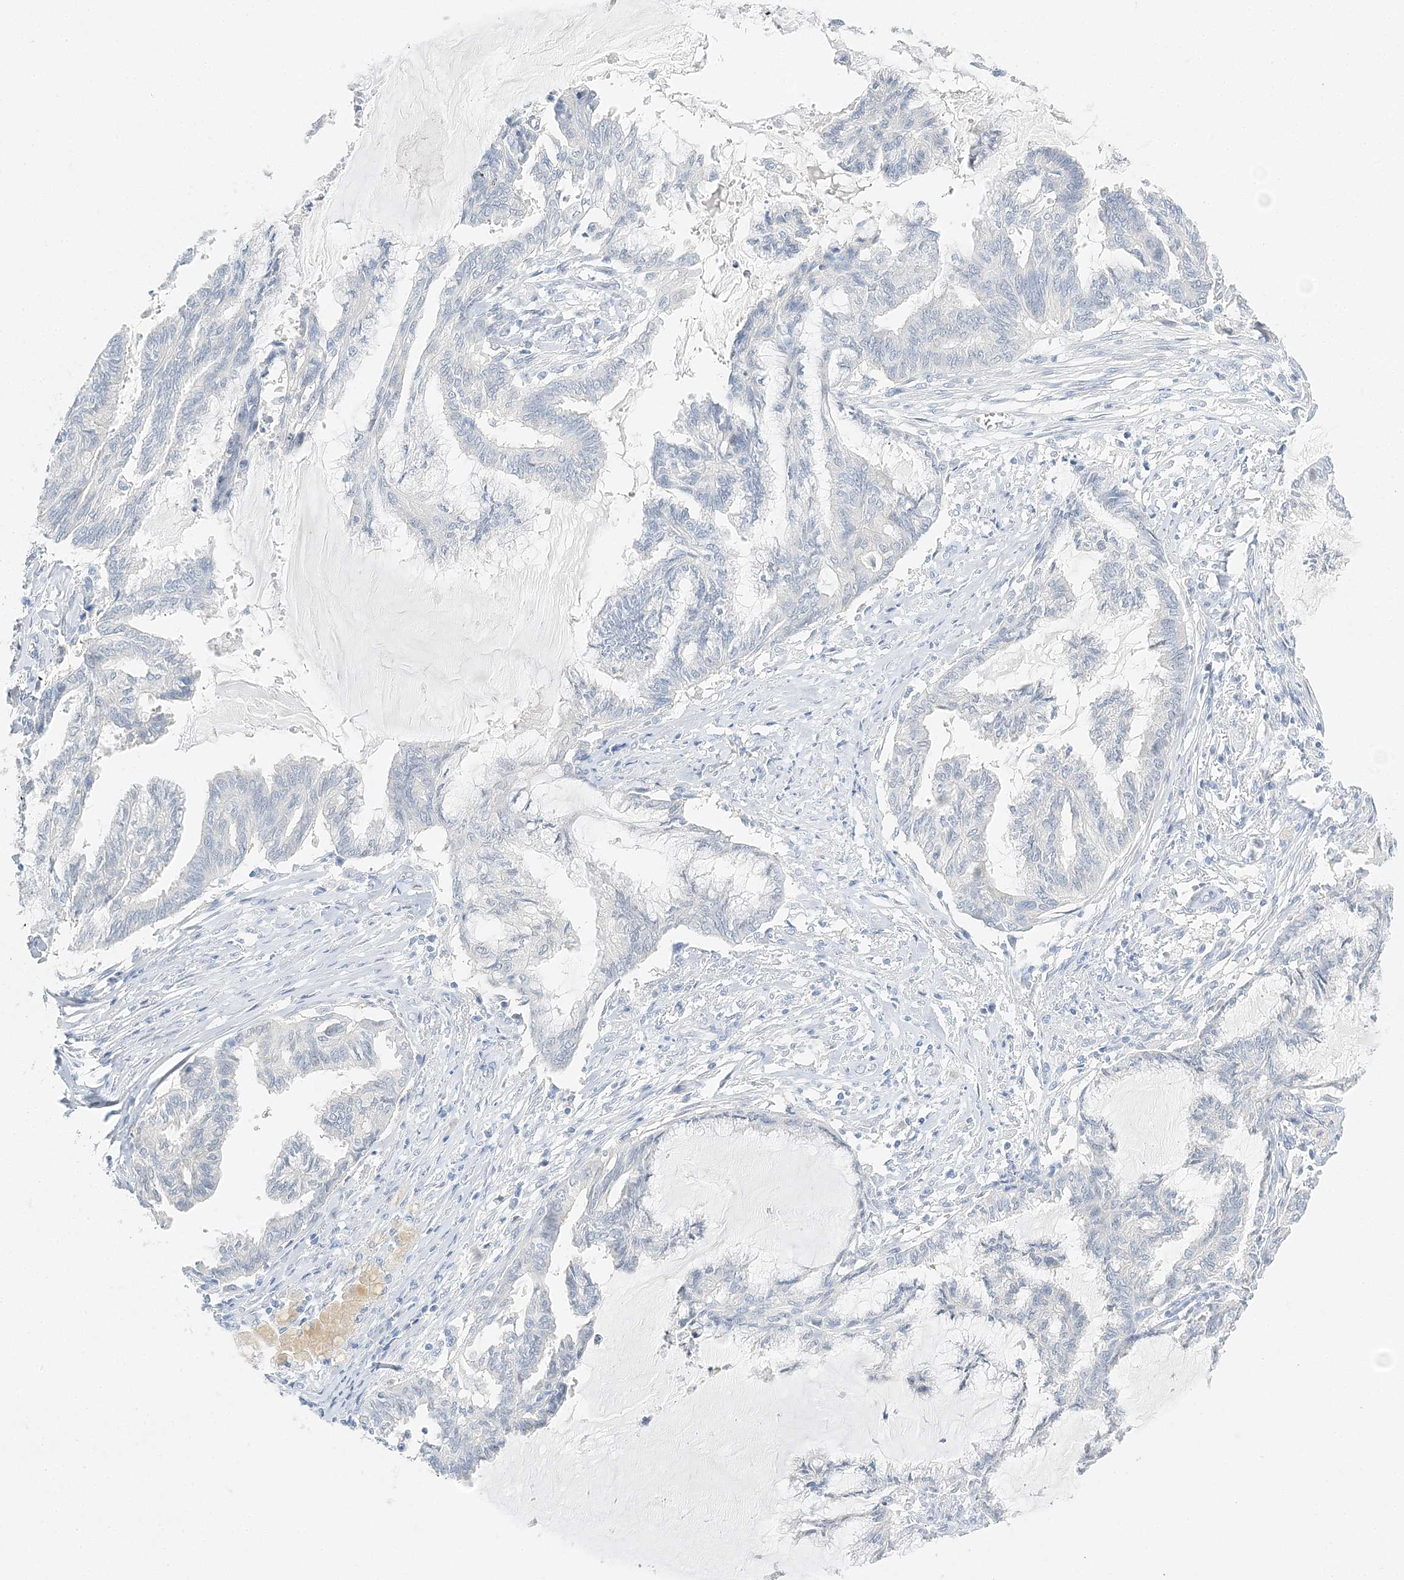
{"staining": {"intensity": "negative", "quantity": "none", "location": "none"}, "tissue": "endometrial cancer", "cell_type": "Tumor cells", "image_type": "cancer", "snomed": [{"axis": "morphology", "description": "Adenocarcinoma, NOS"}, {"axis": "topography", "description": "Endometrium"}], "caption": "Human adenocarcinoma (endometrial) stained for a protein using immunohistochemistry demonstrates no staining in tumor cells.", "gene": "VILL", "patient": {"sex": "female", "age": 86}}